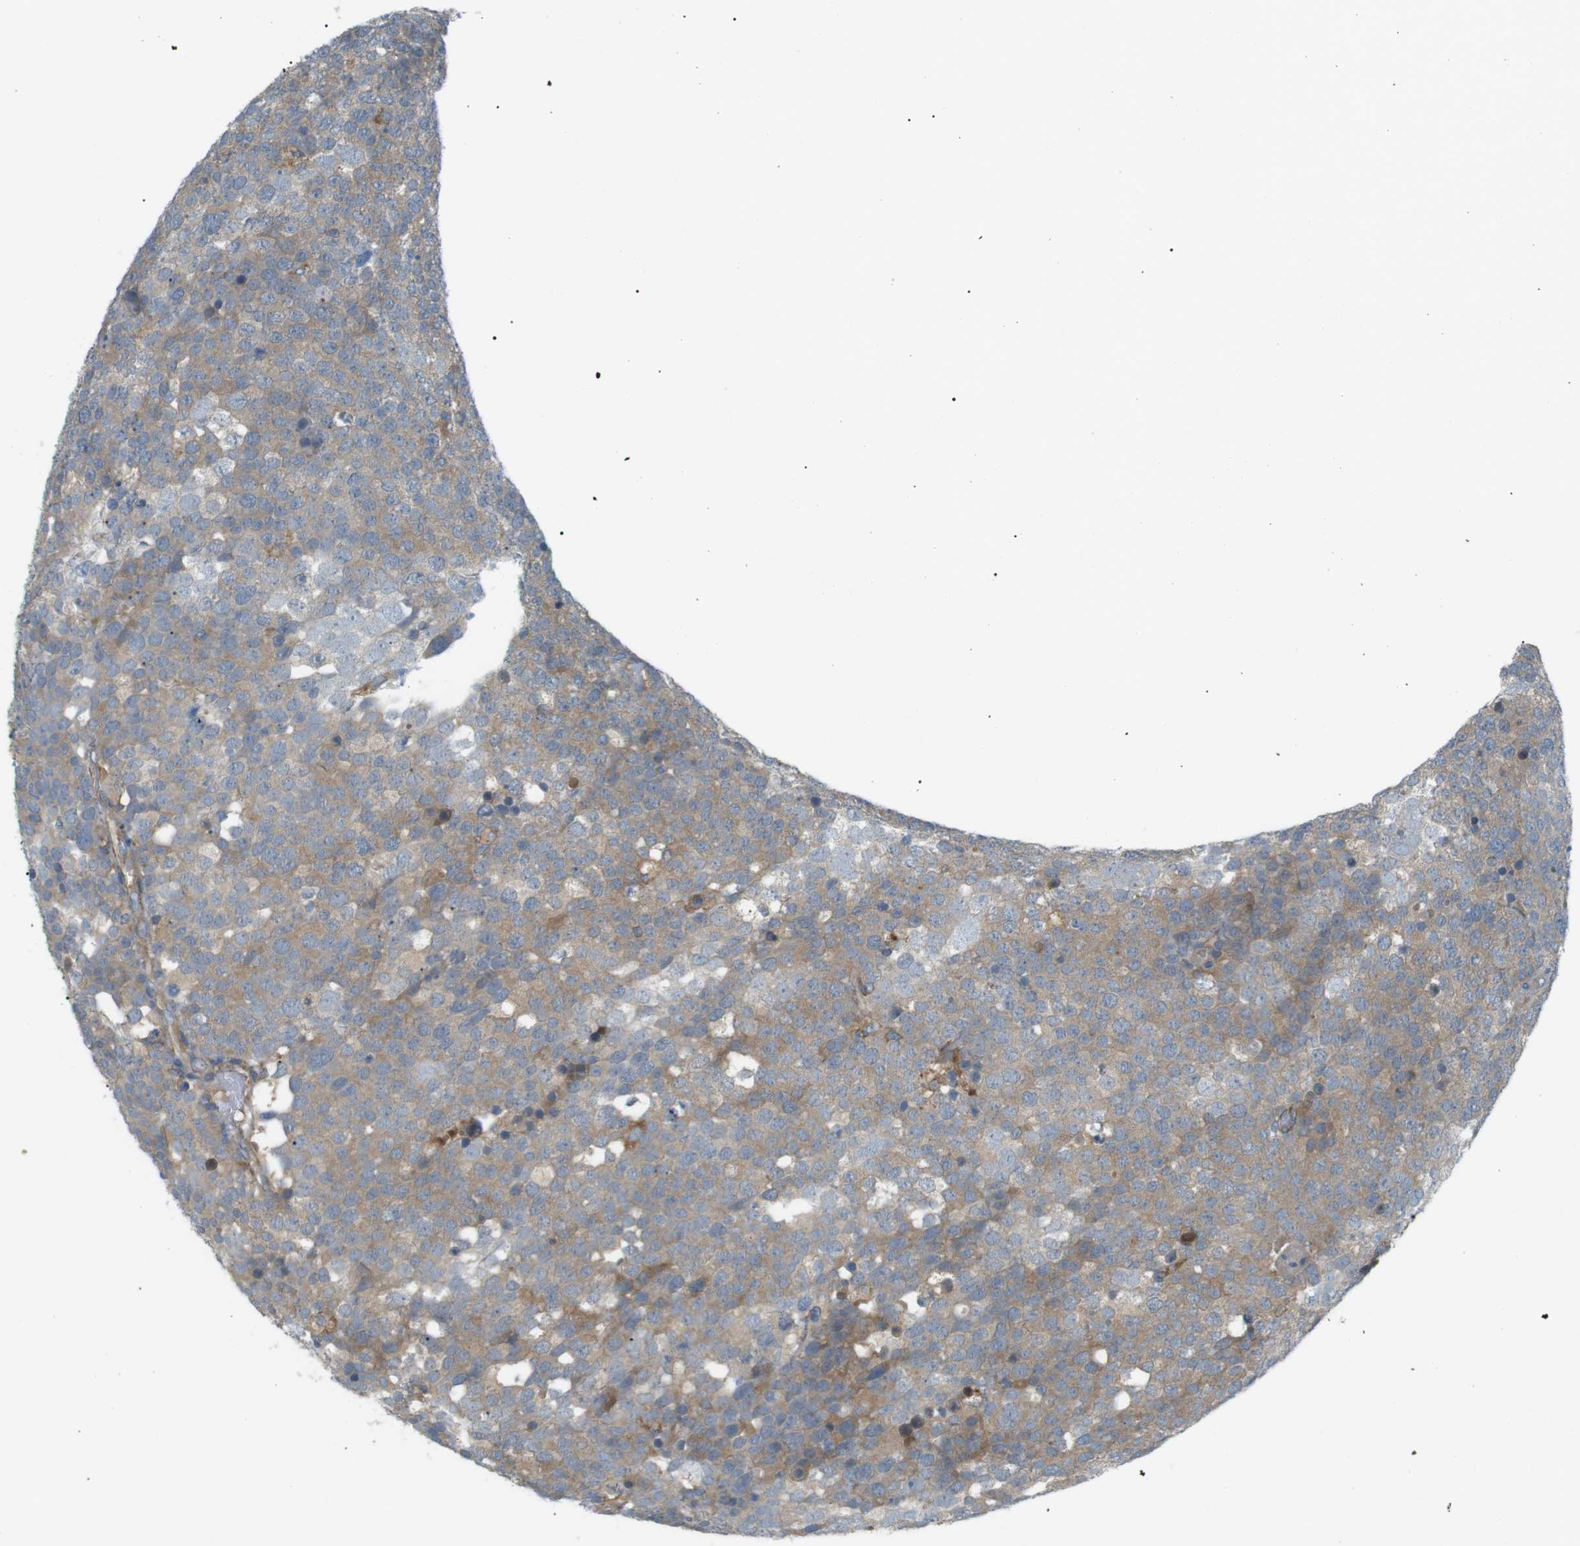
{"staining": {"intensity": "weak", "quantity": ">75%", "location": "cytoplasmic/membranous"}, "tissue": "testis cancer", "cell_type": "Tumor cells", "image_type": "cancer", "snomed": [{"axis": "morphology", "description": "Seminoma, NOS"}, {"axis": "topography", "description": "Testis"}], "caption": "IHC histopathology image of human testis cancer (seminoma) stained for a protein (brown), which displays low levels of weak cytoplasmic/membranous staining in about >75% of tumor cells.", "gene": "PEPD", "patient": {"sex": "male", "age": 71}}